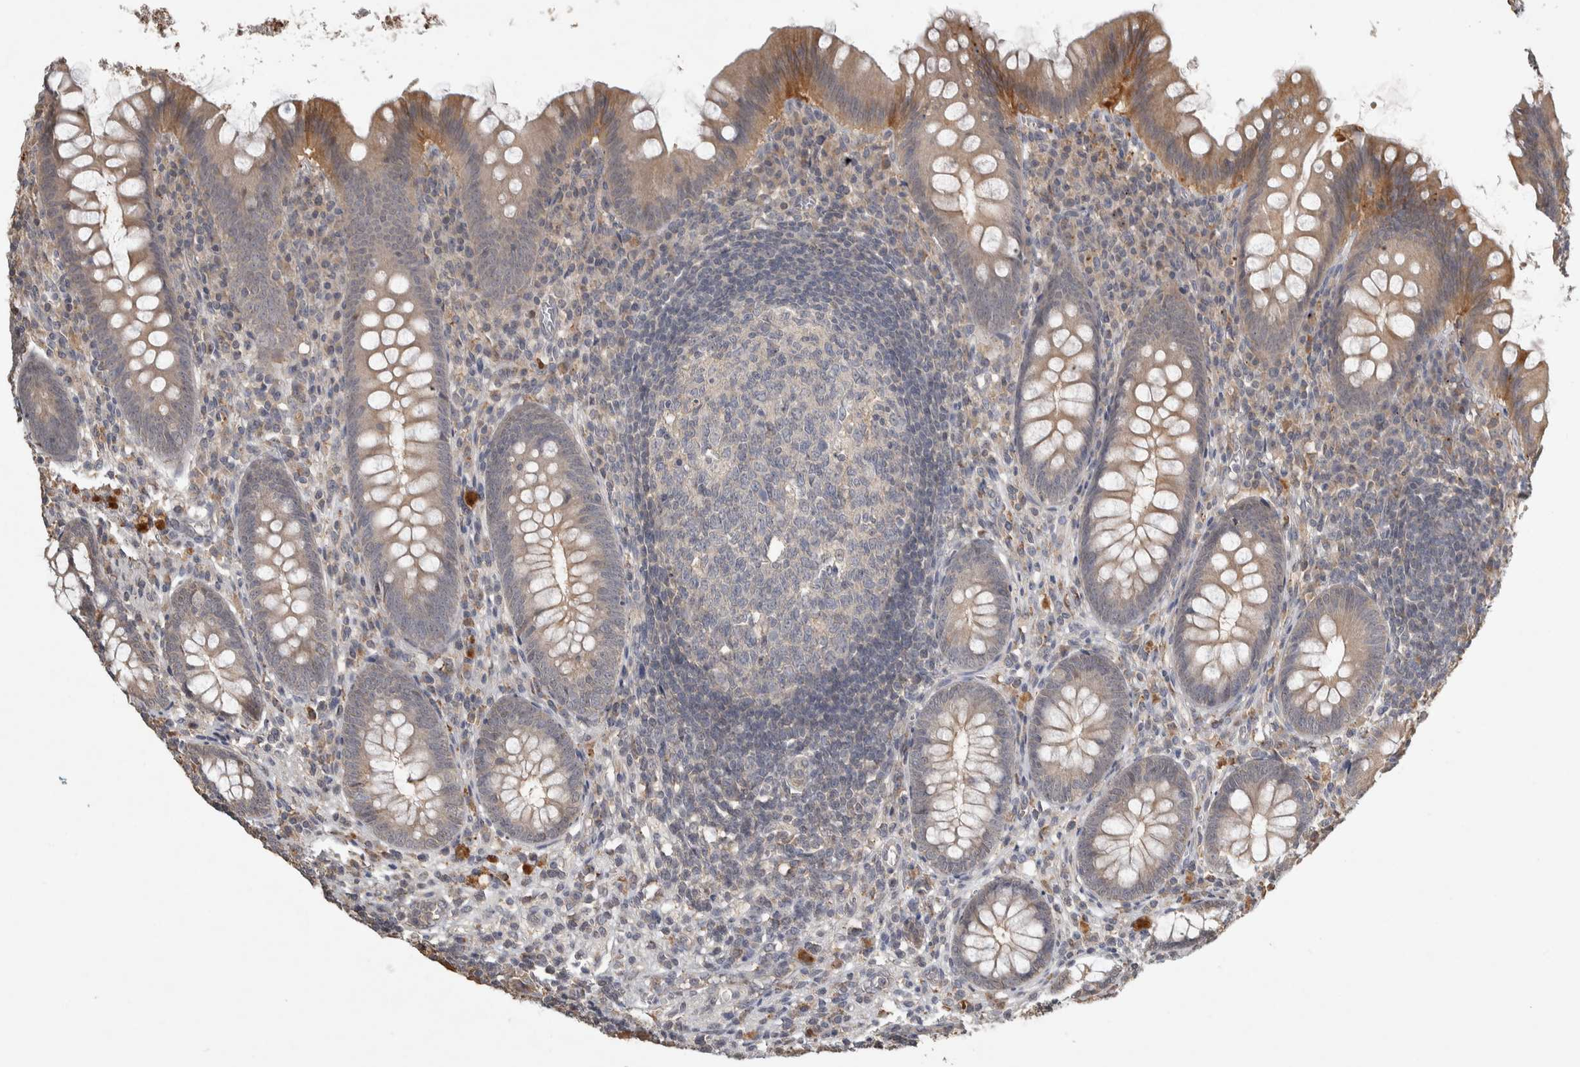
{"staining": {"intensity": "moderate", "quantity": "25%-75%", "location": "cytoplasmic/membranous"}, "tissue": "appendix", "cell_type": "Glandular cells", "image_type": "normal", "snomed": [{"axis": "morphology", "description": "Normal tissue, NOS"}, {"axis": "topography", "description": "Appendix"}], "caption": "An image of appendix stained for a protein demonstrates moderate cytoplasmic/membranous brown staining in glandular cells.", "gene": "EIF3H", "patient": {"sex": "male", "age": 56}}